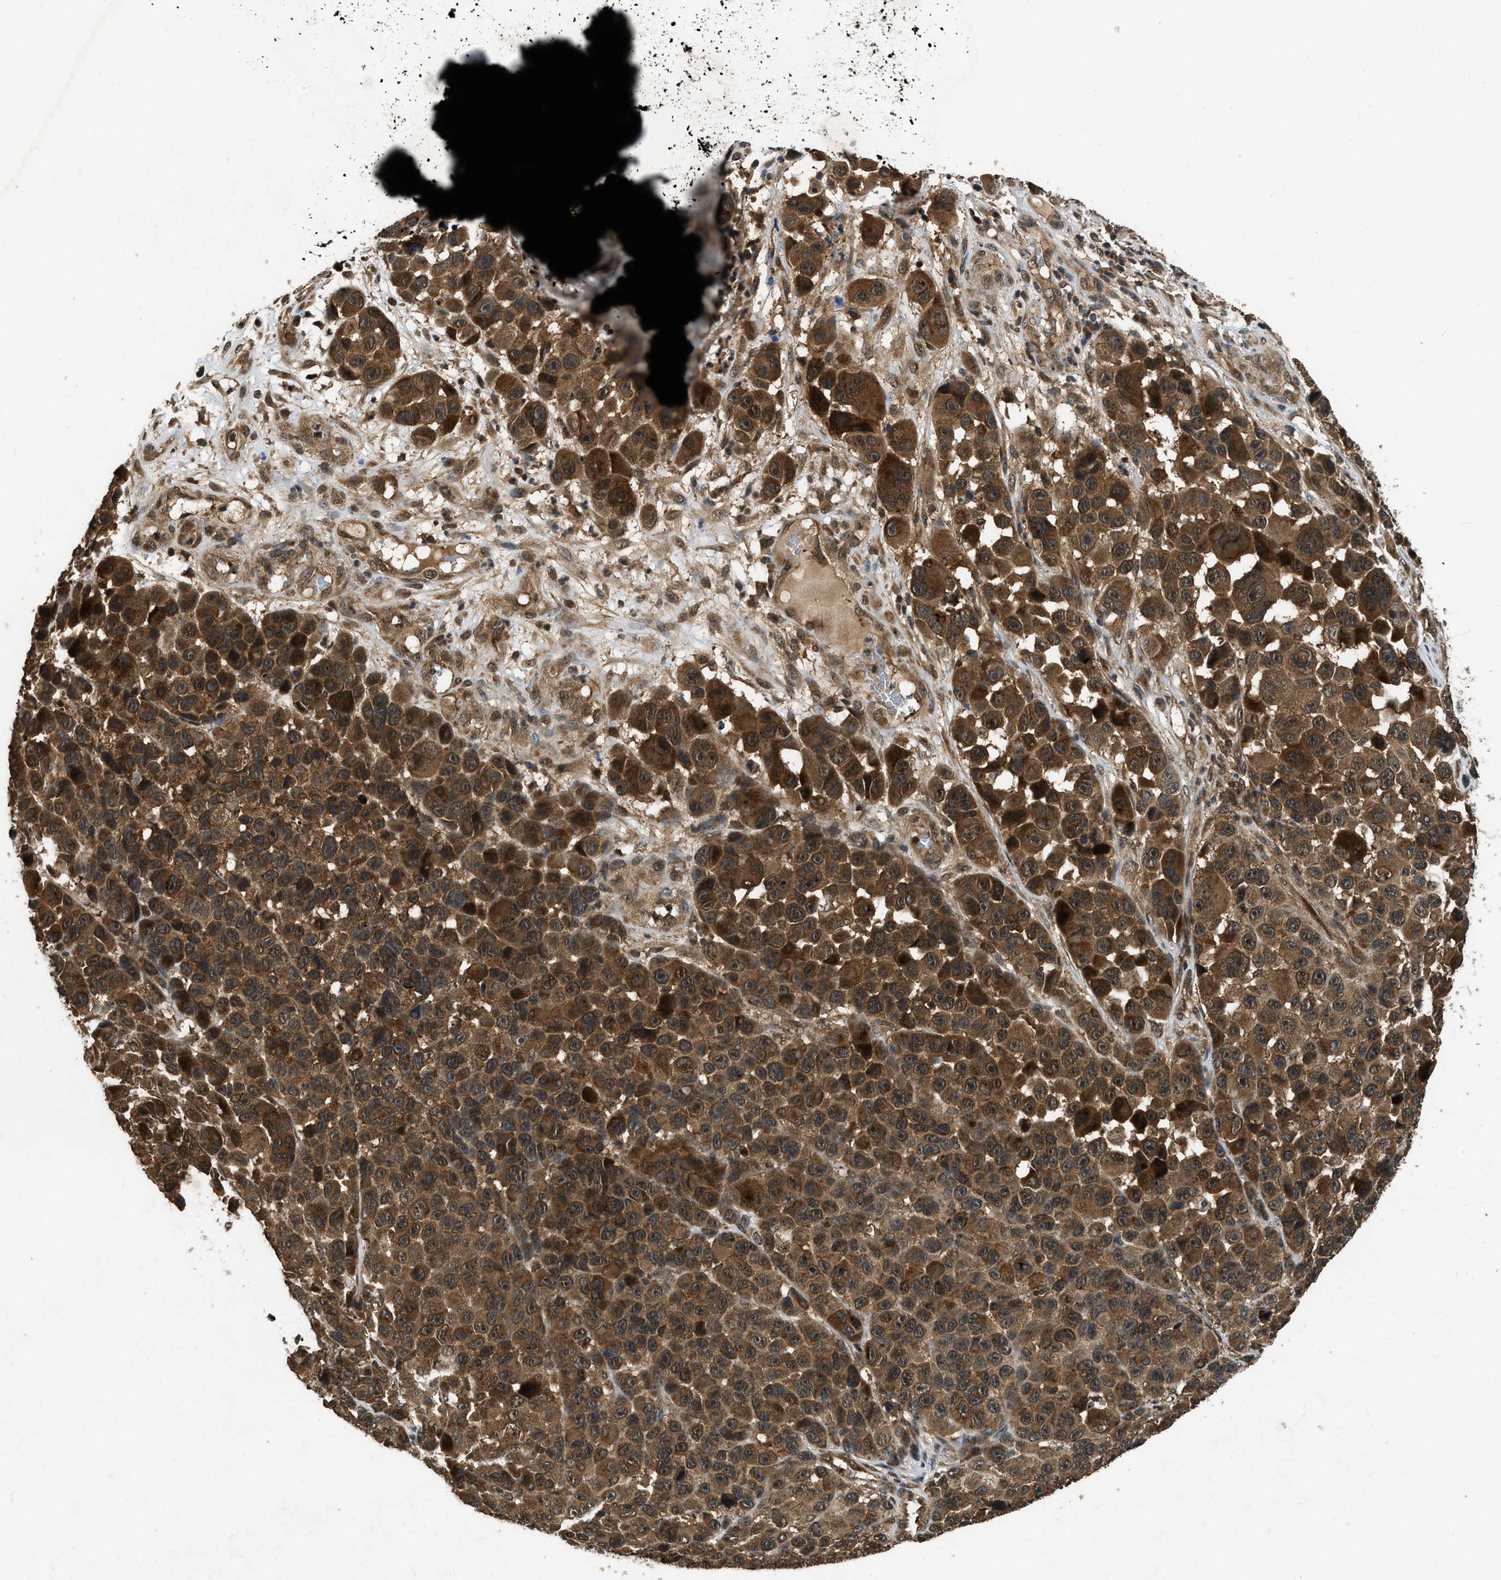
{"staining": {"intensity": "strong", "quantity": ">75%", "location": "cytoplasmic/membranous"}, "tissue": "melanoma", "cell_type": "Tumor cells", "image_type": "cancer", "snomed": [{"axis": "morphology", "description": "Malignant melanoma, NOS"}, {"axis": "topography", "description": "Skin"}], "caption": "IHC (DAB) staining of human malignant melanoma shows strong cytoplasmic/membranous protein expression in about >75% of tumor cells. Using DAB (3,3'-diaminobenzidine) (brown) and hematoxylin (blue) stains, captured at high magnification using brightfield microscopy.", "gene": "RPS6KB1", "patient": {"sex": "male", "age": 53}}